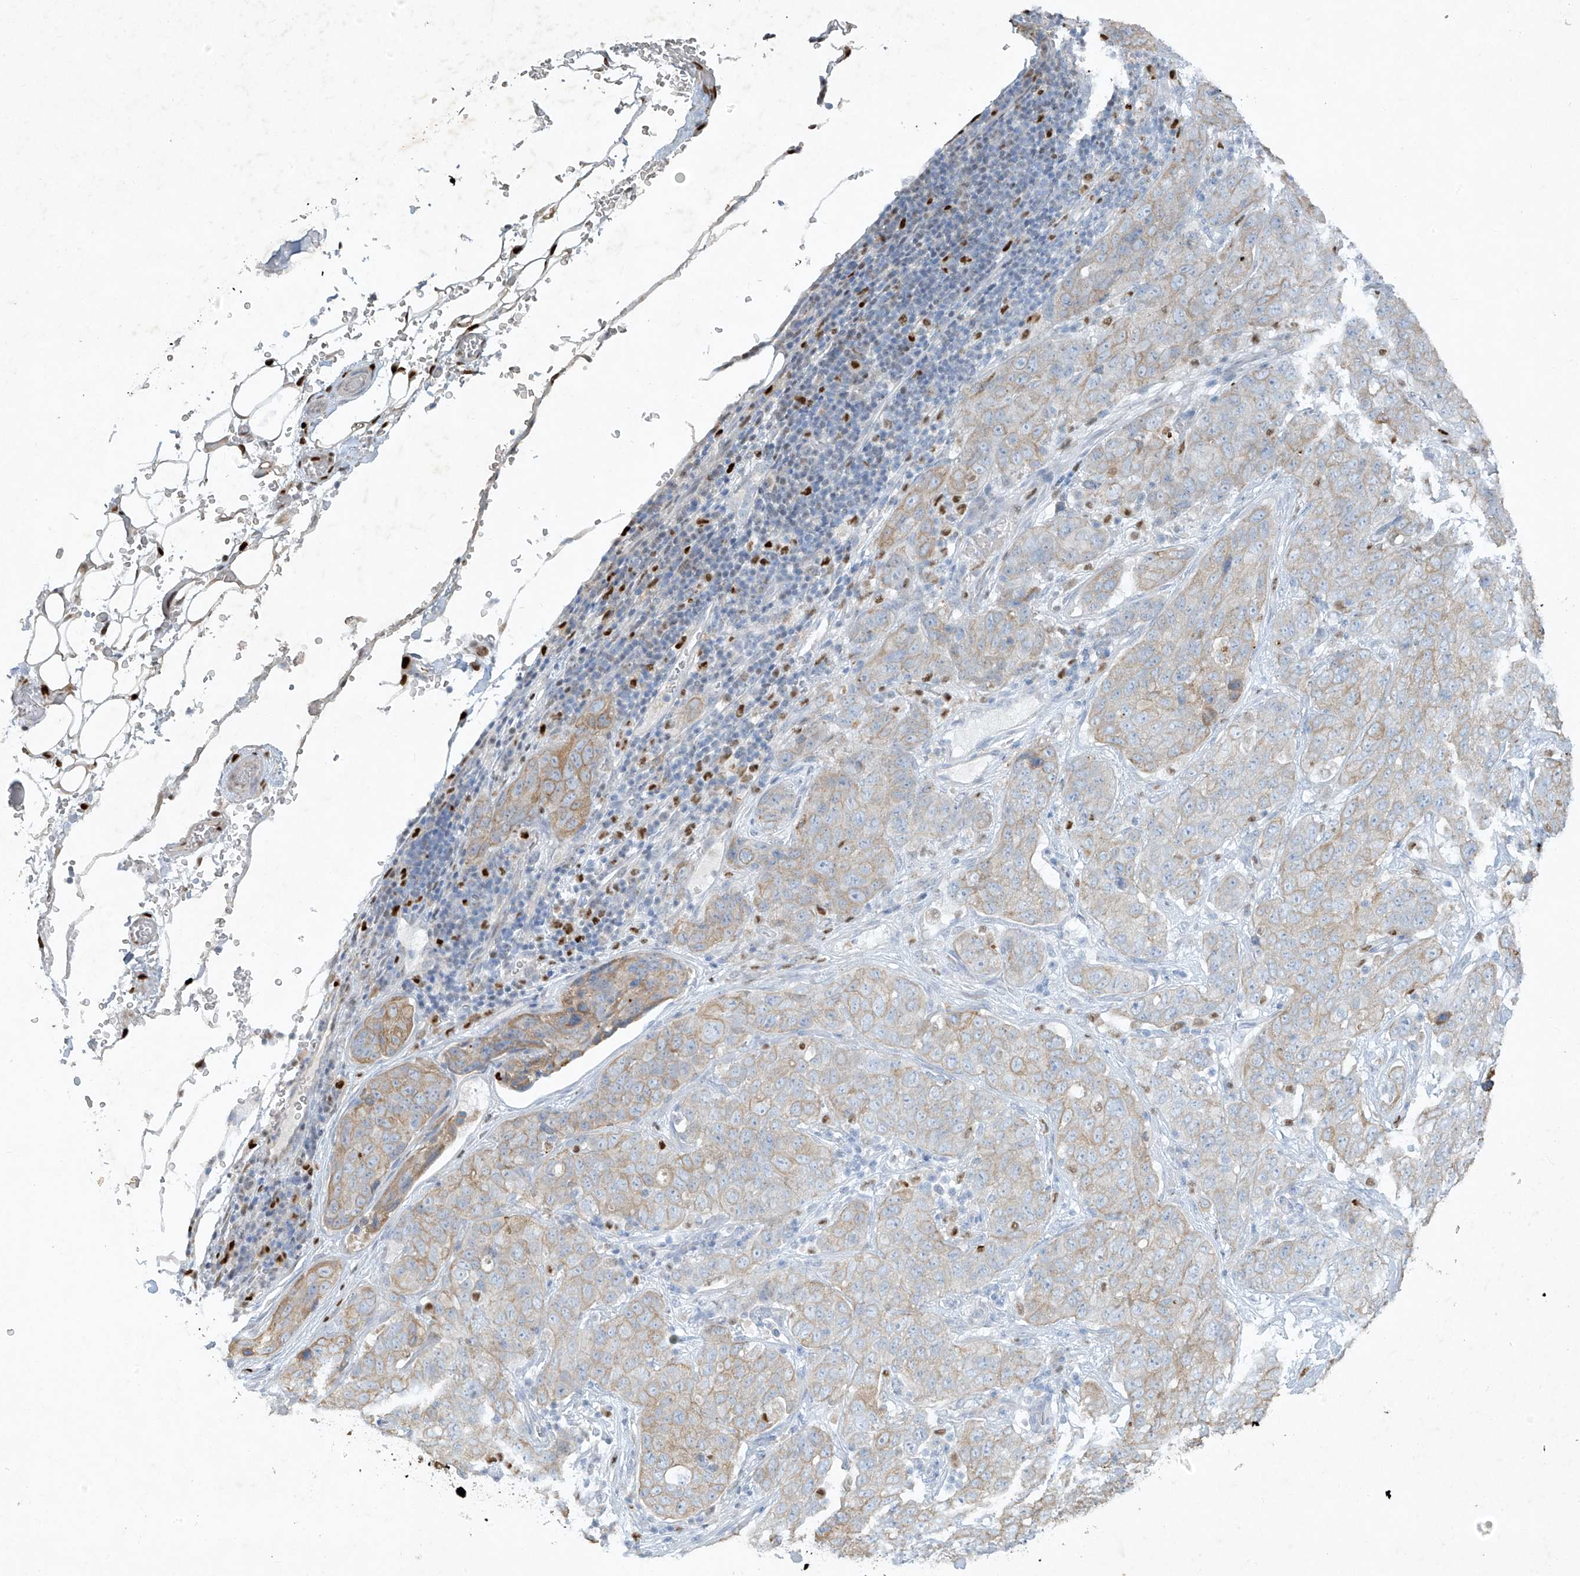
{"staining": {"intensity": "weak", "quantity": "25%-75%", "location": "cytoplasmic/membranous"}, "tissue": "stomach cancer", "cell_type": "Tumor cells", "image_type": "cancer", "snomed": [{"axis": "morphology", "description": "Normal tissue, NOS"}, {"axis": "morphology", "description": "Adenocarcinoma, NOS"}, {"axis": "topography", "description": "Lymph node"}, {"axis": "topography", "description": "Stomach"}], "caption": "Immunohistochemical staining of stomach cancer (adenocarcinoma) shows low levels of weak cytoplasmic/membranous protein expression in about 25%-75% of tumor cells.", "gene": "TUBE1", "patient": {"sex": "male", "age": 48}}